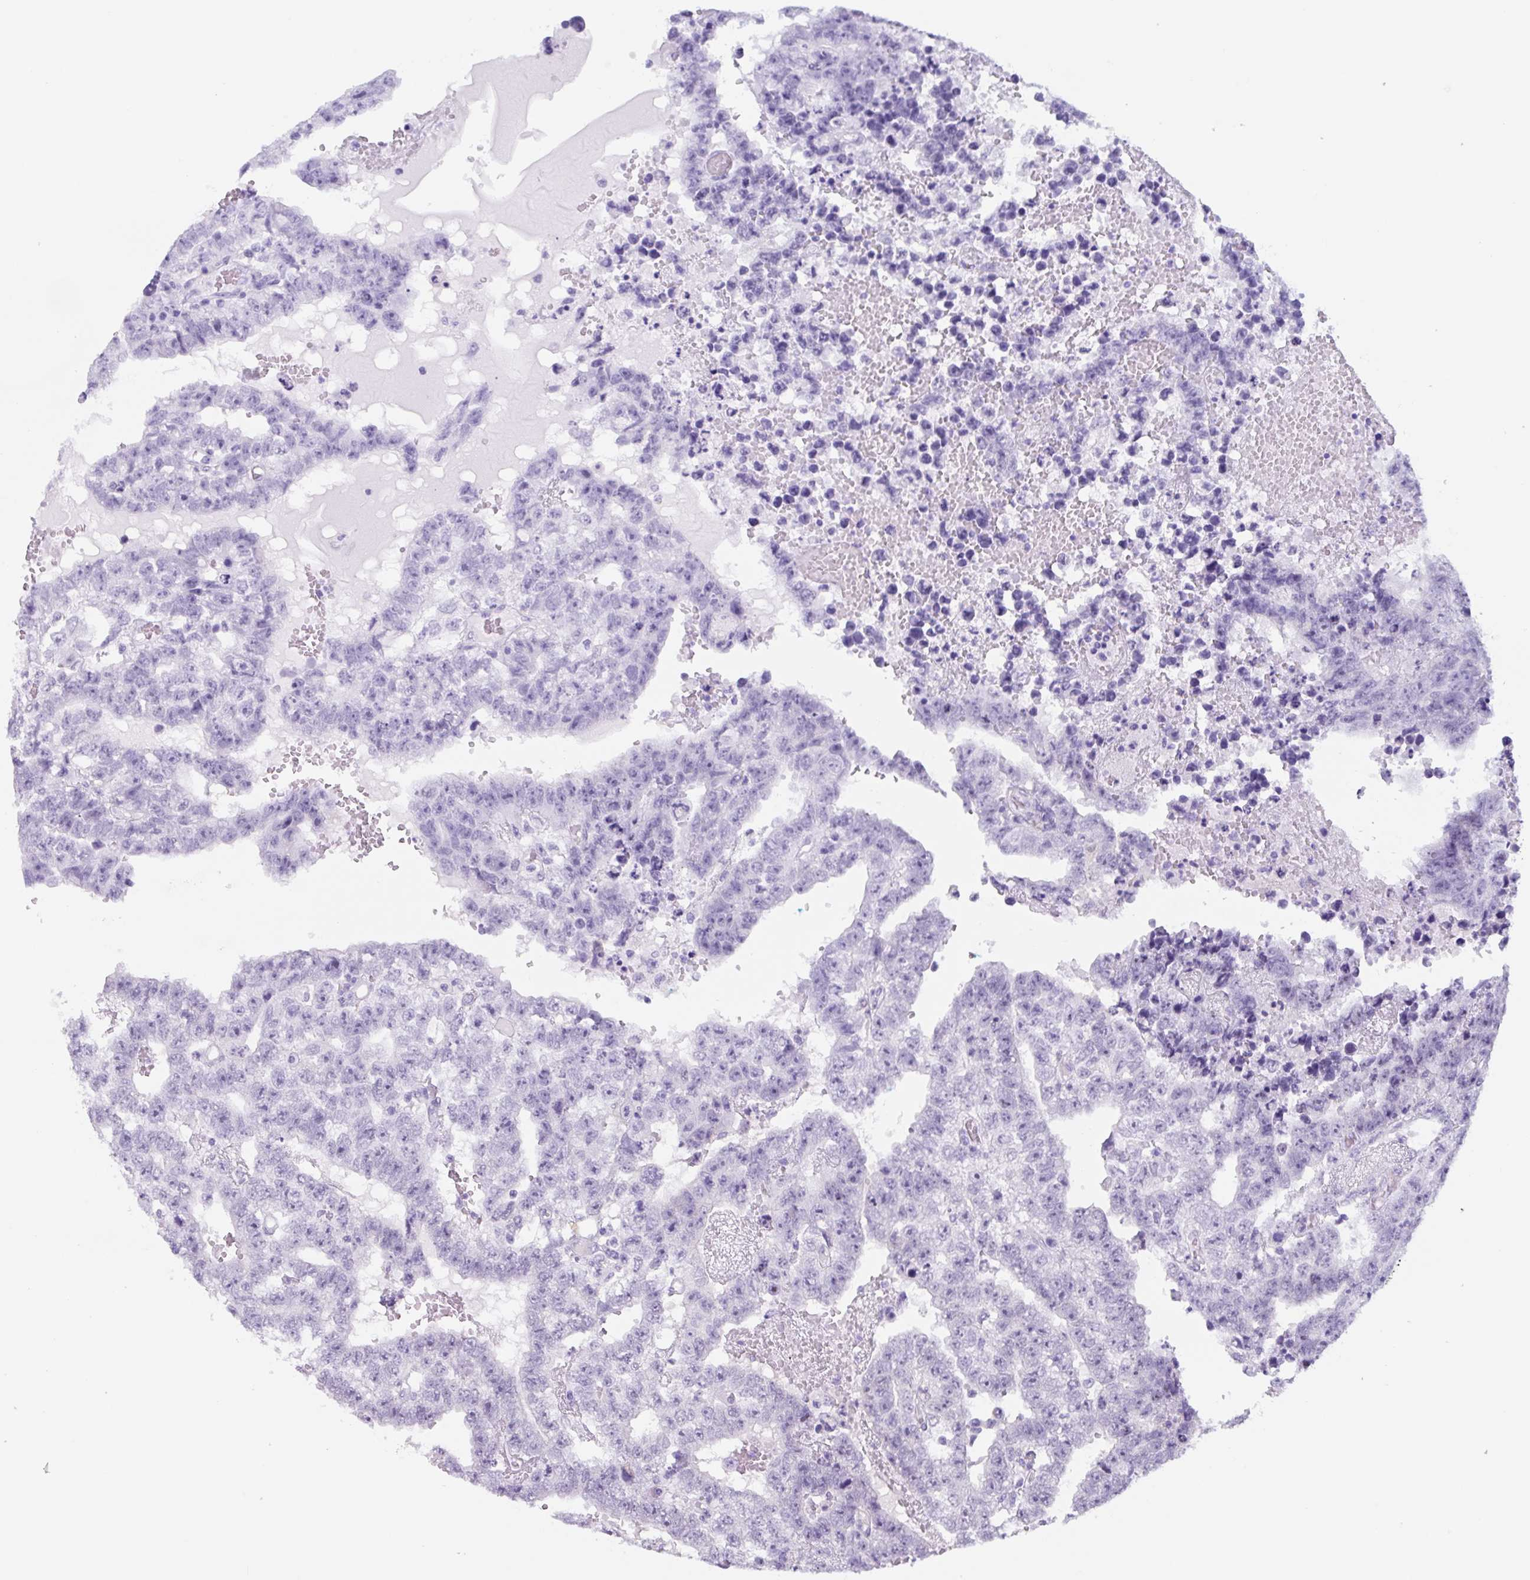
{"staining": {"intensity": "negative", "quantity": "none", "location": "none"}, "tissue": "testis cancer", "cell_type": "Tumor cells", "image_type": "cancer", "snomed": [{"axis": "morphology", "description": "Carcinoma, Embryonal, NOS"}, {"axis": "topography", "description": "Testis"}], "caption": "High power microscopy image of an immunohistochemistry histopathology image of testis cancer, revealing no significant staining in tumor cells.", "gene": "TNFRSF8", "patient": {"sex": "male", "age": 25}}